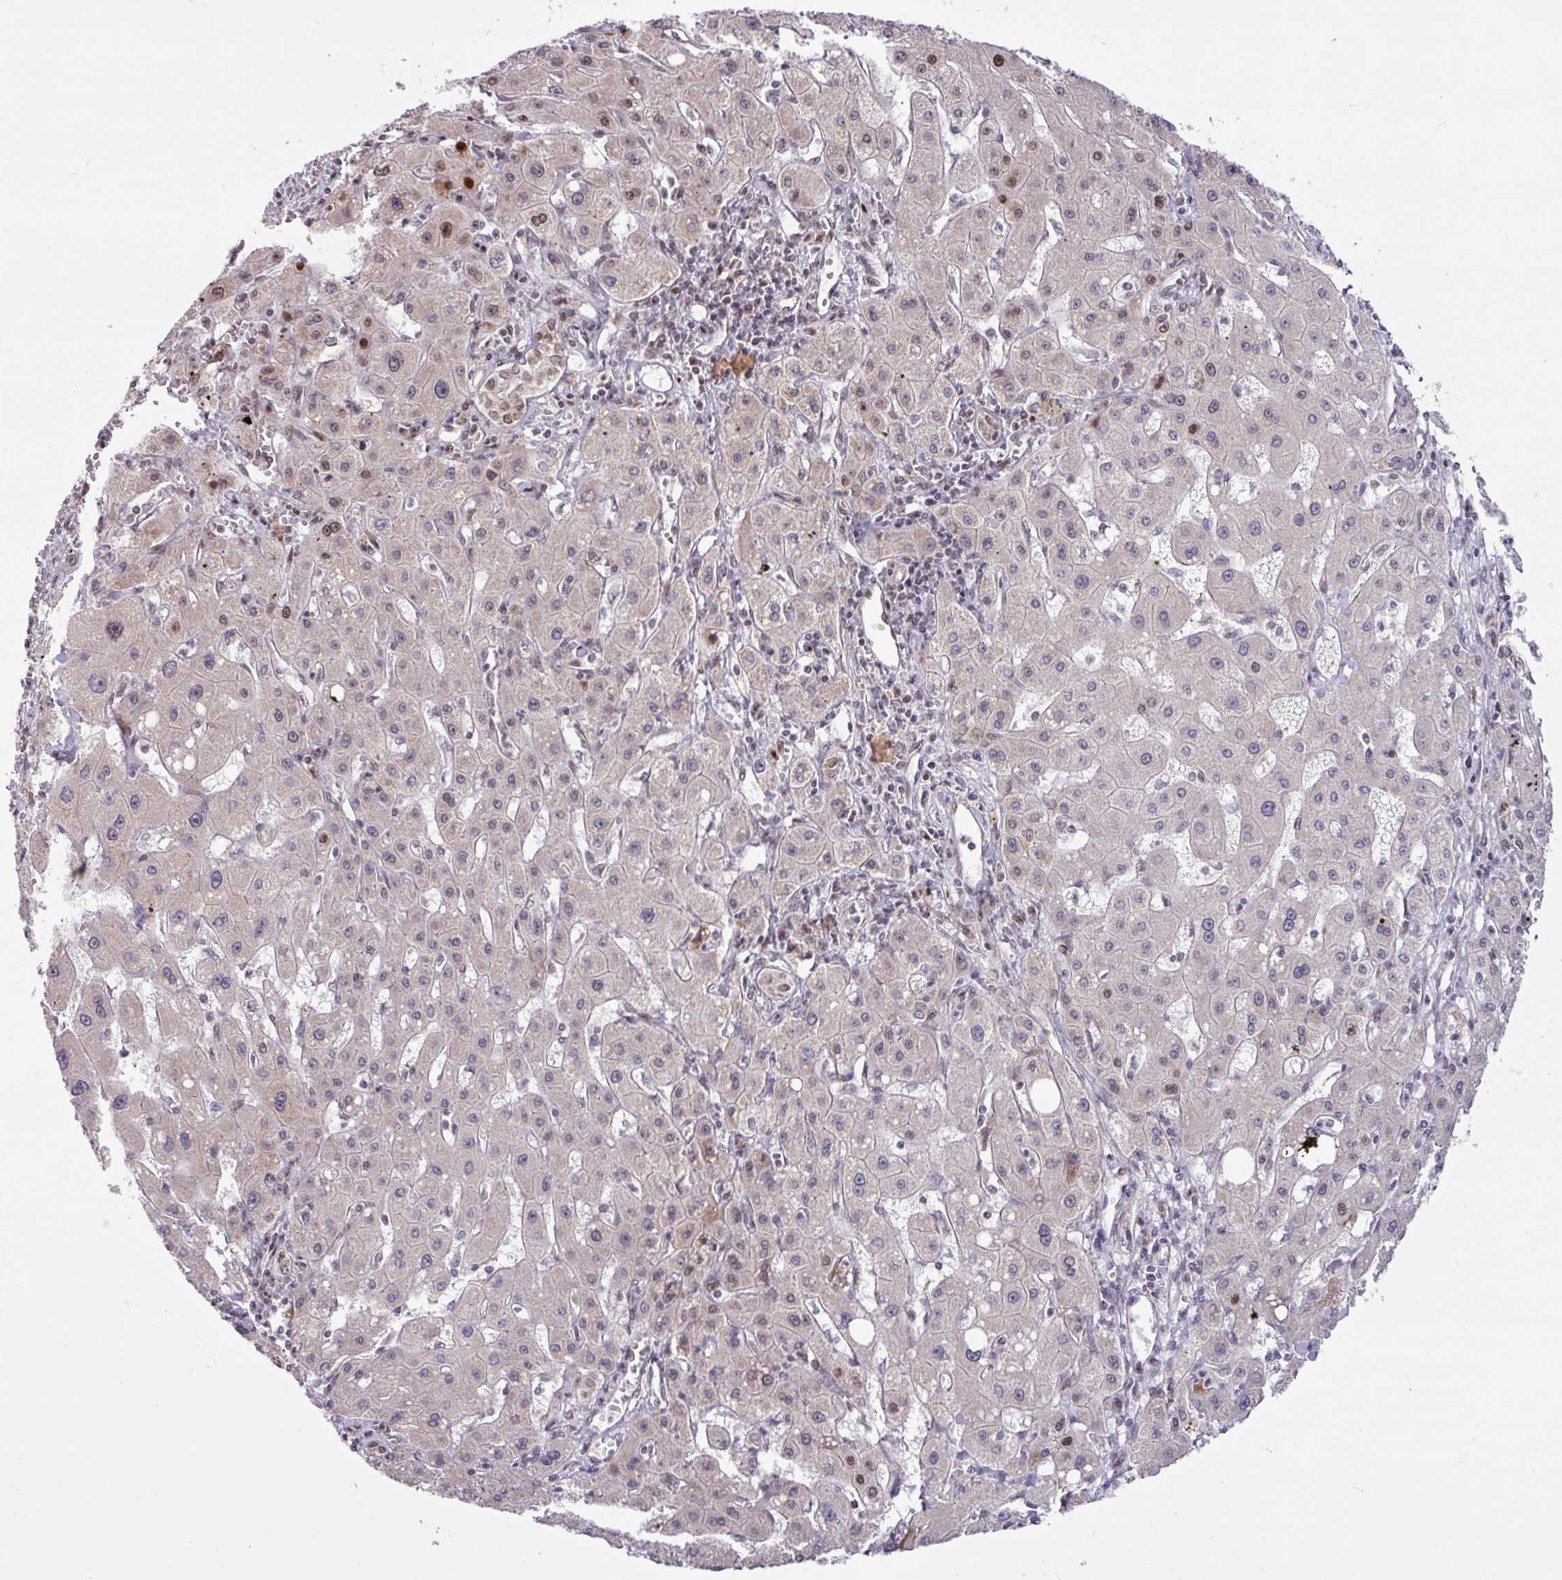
{"staining": {"intensity": "moderate", "quantity": "<25%", "location": "nuclear"}, "tissue": "liver cancer", "cell_type": "Tumor cells", "image_type": "cancer", "snomed": [{"axis": "morphology", "description": "Carcinoma, Hepatocellular, NOS"}, {"axis": "topography", "description": "Liver"}], "caption": "A brown stain shows moderate nuclear staining of a protein in human hepatocellular carcinoma (liver) tumor cells.", "gene": "BRD3", "patient": {"sex": "male", "age": 72}}